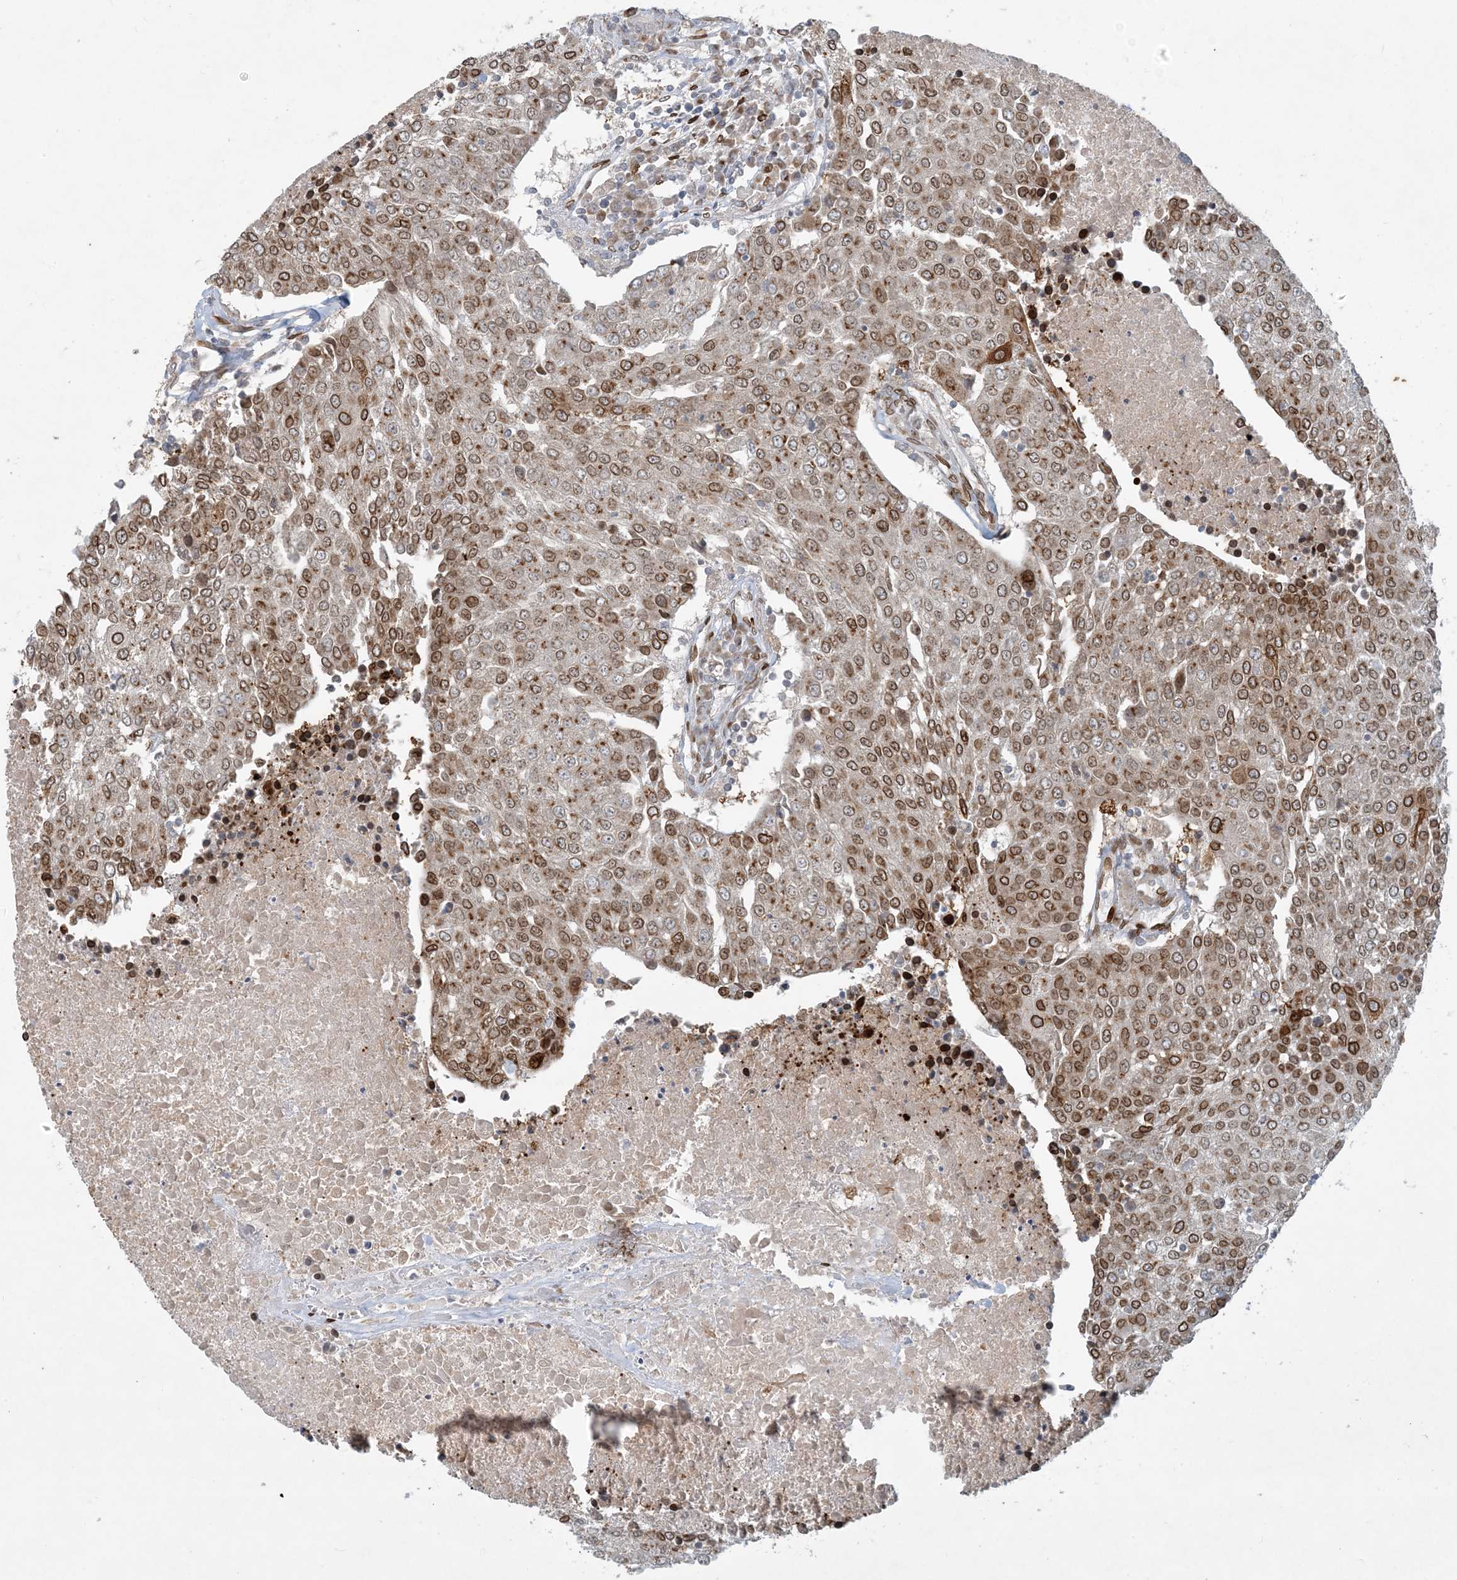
{"staining": {"intensity": "moderate", "quantity": "25%-75%", "location": "cytoplasmic/membranous,nuclear"}, "tissue": "urothelial cancer", "cell_type": "Tumor cells", "image_type": "cancer", "snomed": [{"axis": "morphology", "description": "Urothelial carcinoma, High grade"}, {"axis": "topography", "description": "Urinary bladder"}], "caption": "About 25%-75% of tumor cells in urothelial carcinoma (high-grade) show moderate cytoplasmic/membranous and nuclear protein staining as visualized by brown immunohistochemical staining.", "gene": "SLC35A2", "patient": {"sex": "female", "age": 85}}